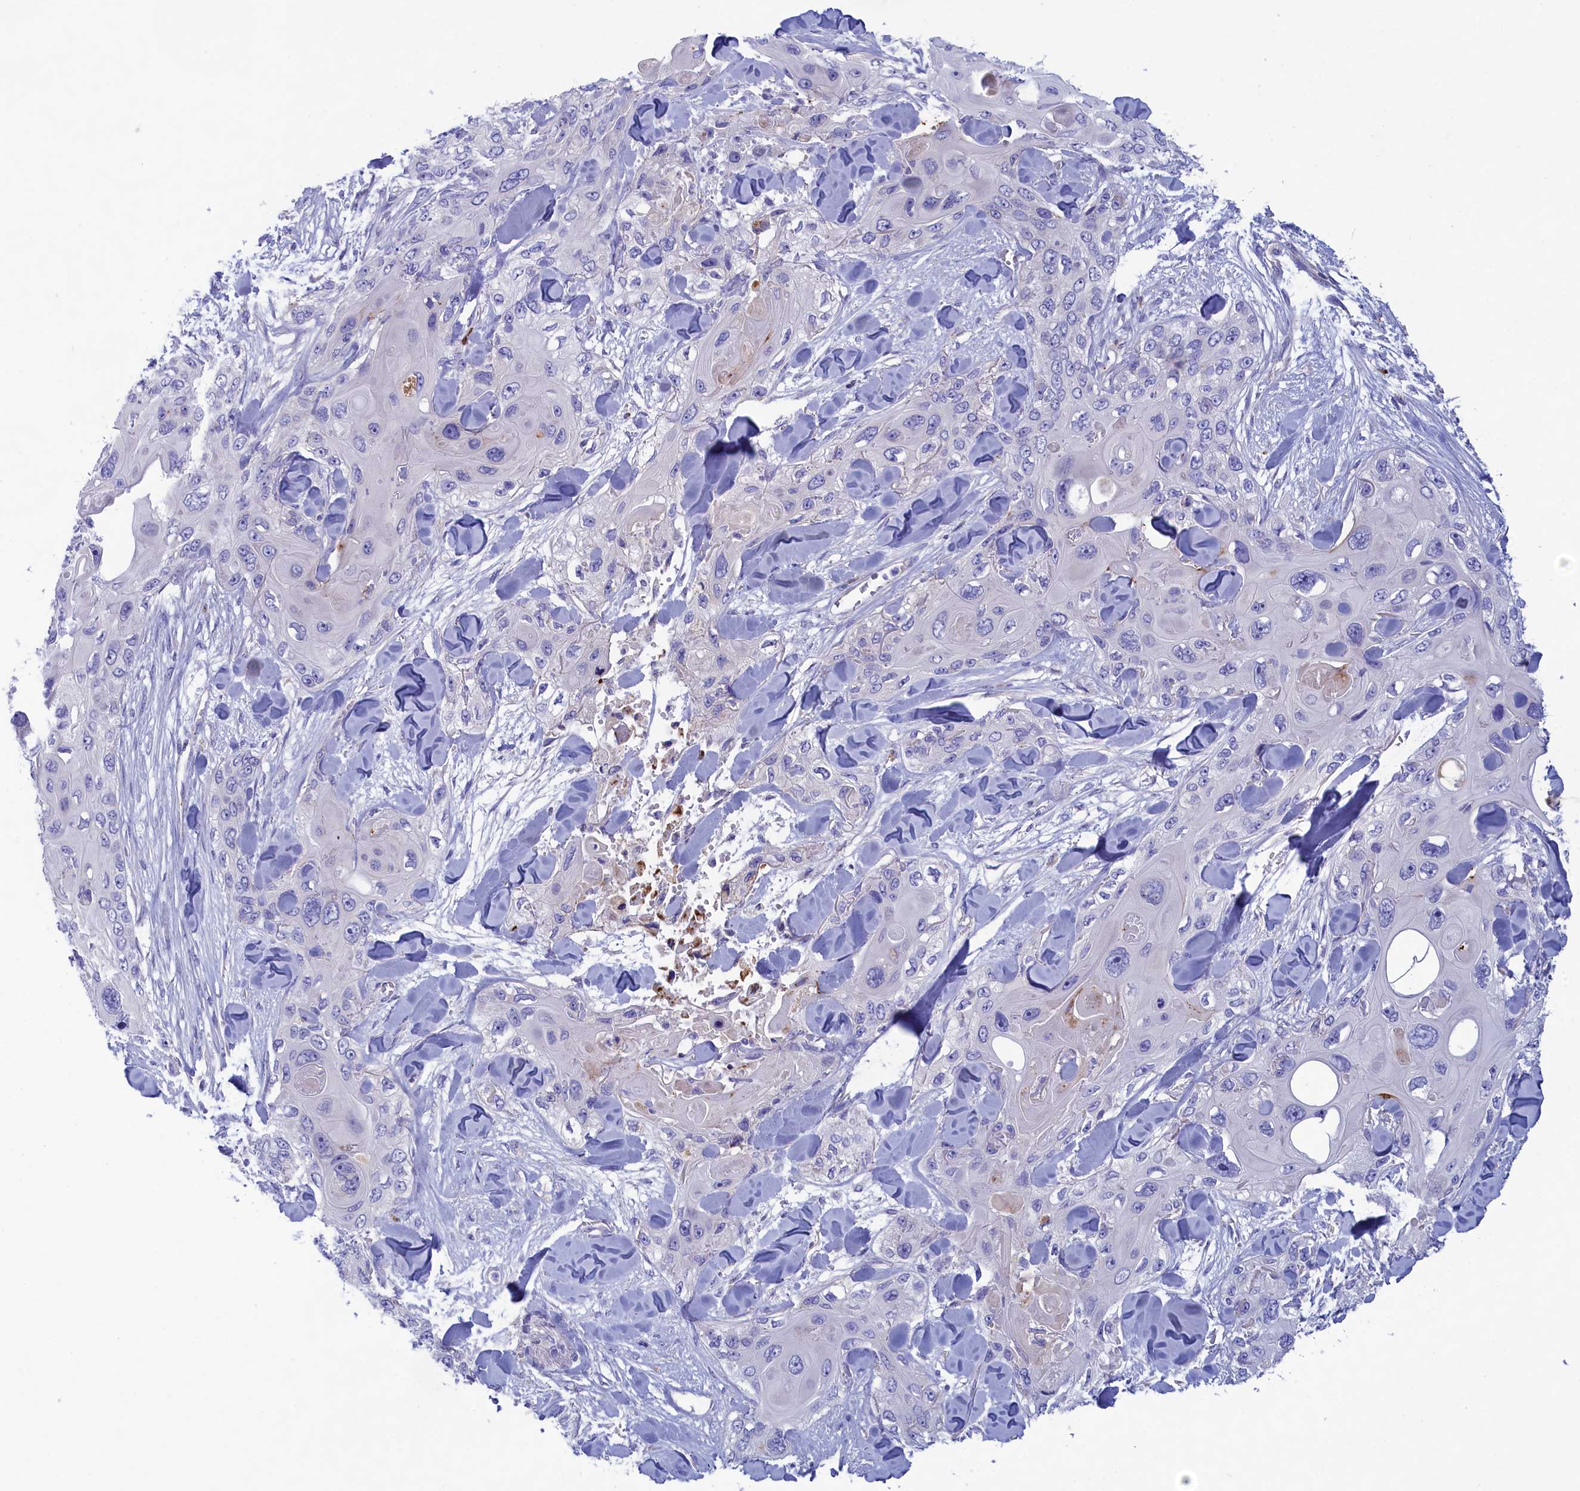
{"staining": {"intensity": "negative", "quantity": "none", "location": "none"}, "tissue": "skin cancer", "cell_type": "Tumor cells", "image_type": "cancer", "snomed": [{"axis": "morphology", "description": "Normal tissue, NOS"}, {"axis": "morphology", "description": "Squamous cell carcinoma, NOS"}, {"axis": "topography", "description": "Skin"}], "caption": "Skin cancer was stained to show a protein in brown. There is no significant staining in tumor cells. (DAB immunohistochemistry (IHC) with hematoxylin counter stain).", "gene": "WDR6", "patient": {"sex": "male", "age": 72}}